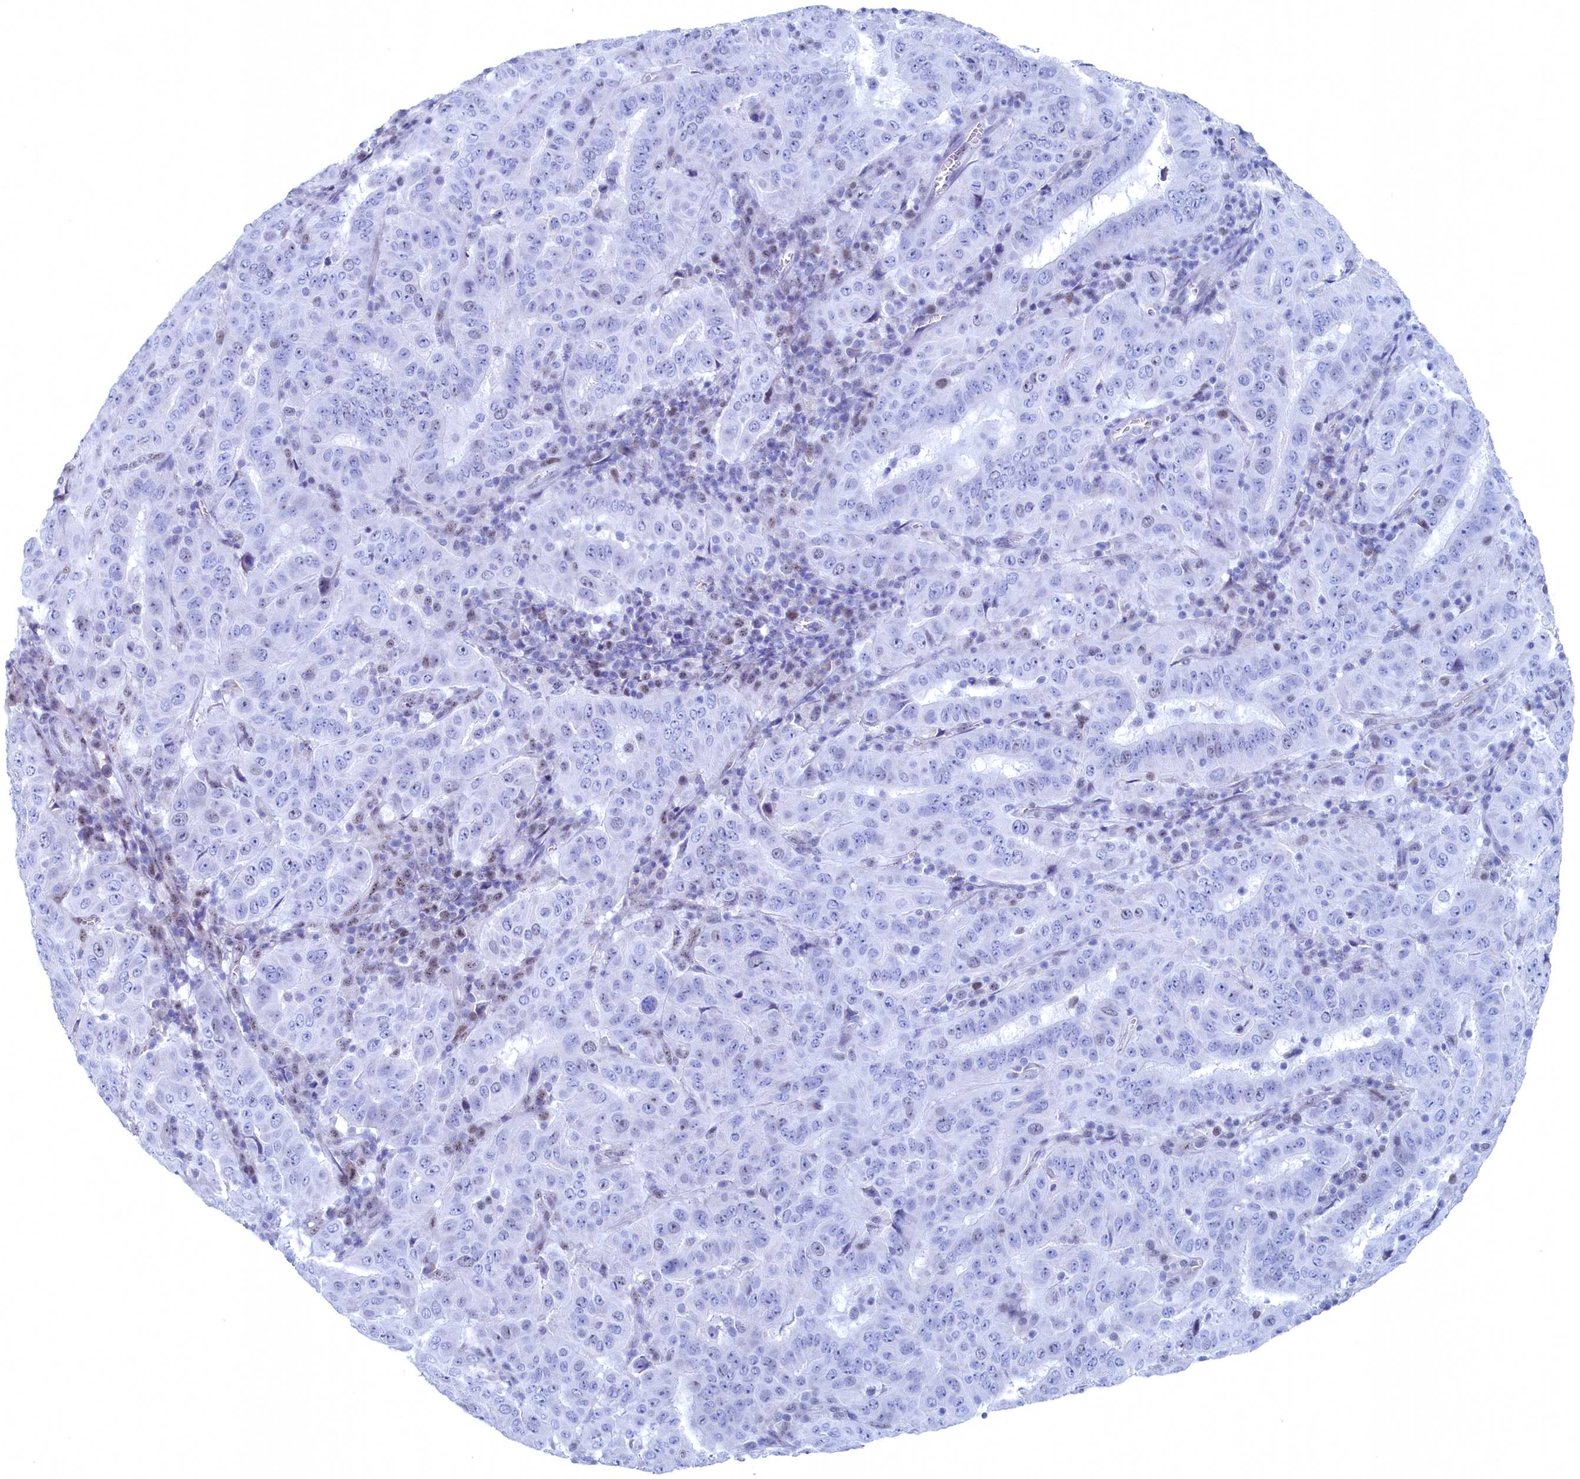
{"staining": {"intensity": "negative", "quantity": "none", "location": "none"}, "tissue": "pancreatic cancer", "cell_type": "Tumor cells", "image_type": "cancer", "snomed": [{"axis": "morphology", "description": "Adenocarcinoma, NOS"}, {"axis": "topography", "description": "Pancreas"}], "caption": "Pancreatic adenocarcinoma stained for a protein using immunohistochemistry shows no expression tumor cells.", "gene": "WDR76", "patient": {"sex": "male", "age": 63}}